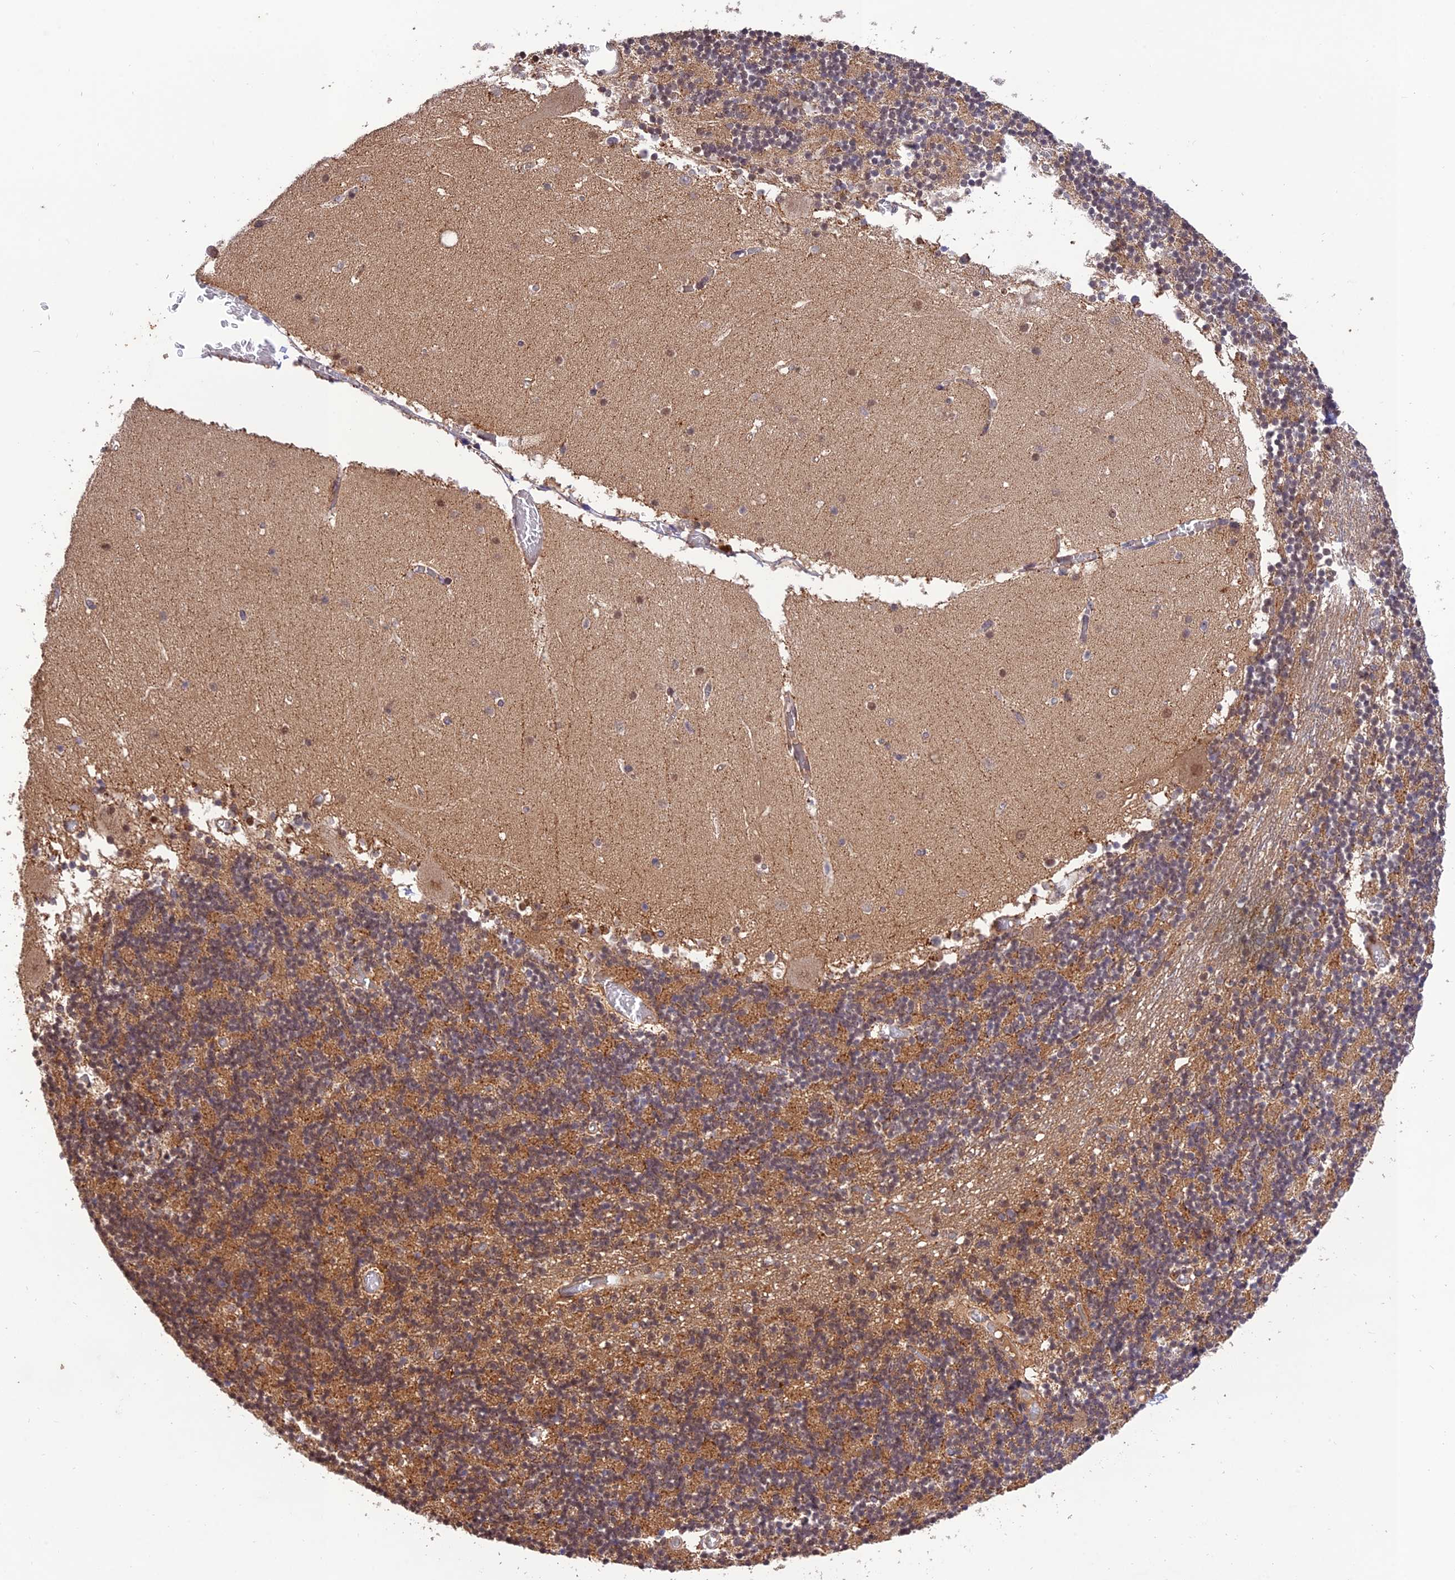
{"staining": {"intensity": "moderate", "quantity": "25%-75%", "location": "cytoplasmic/membranous"}, "tissue": "cerebellum", "cell_type": "Cells in granular layer", "image_type": "normal", "snomed": [{"axis": "morphology", "description": "Normal tissue, NOS"}, {"axis": "topography", "description": "Cerebellum"}], "caption": "An immunohistochemistry photomicrograph of benign tissue is shown. Protein staining in brown shows moderate cytoplasmic/membranous positivity in cerebellum within cells in granular layer. The staining is performed using DAB (3,3'-diaminobenzidine) brown chromogen to label protein expression. The nuclei are counter-stained blue using hematoxylin.", "gene": "REV1", "patient": {"sex": "female", "age": 28}}